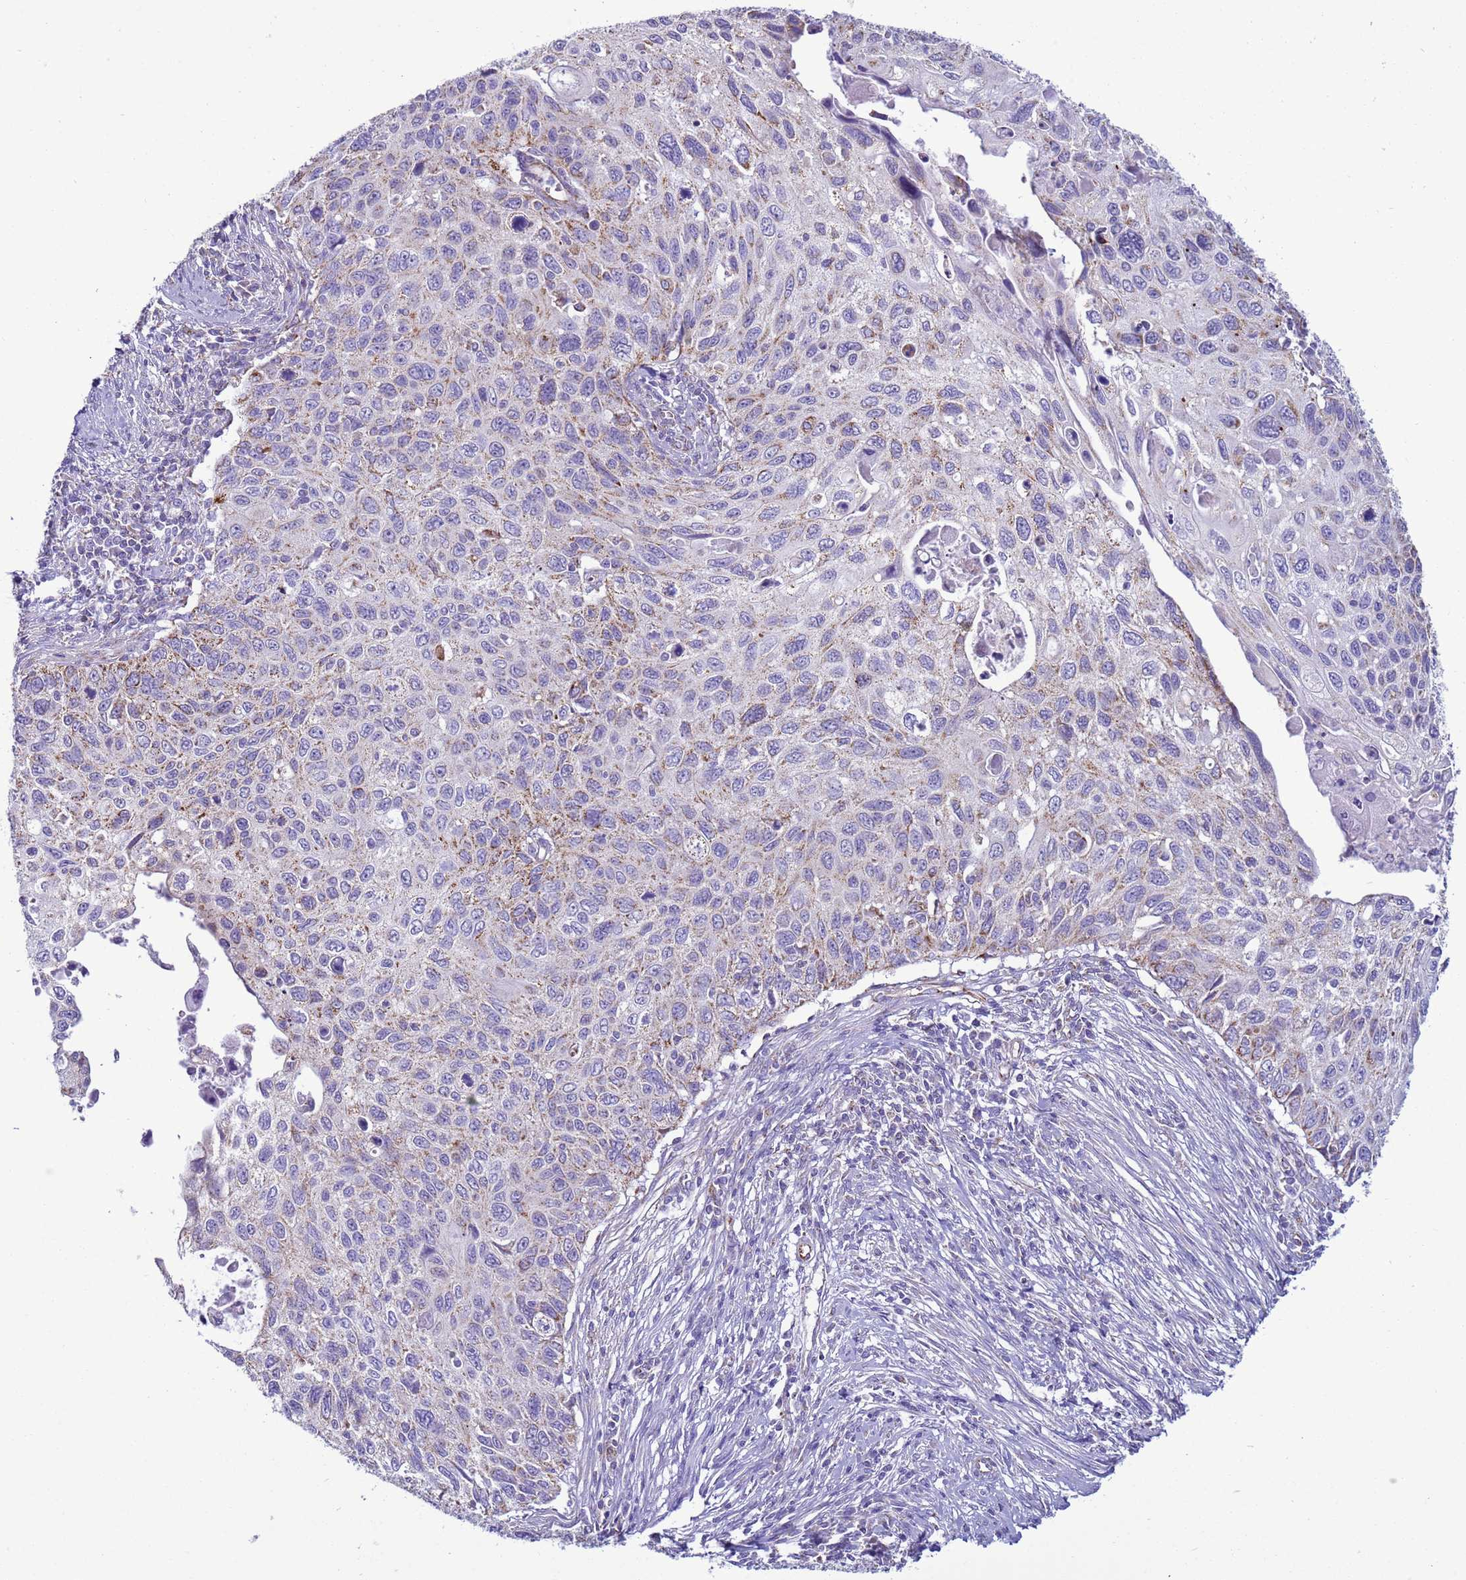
{"staining": {"intensity": "moderate", "quantity": "25%-75%", "location": "cytoplasmic/membranous"}, "tissue": "cervical cancer", "cell_type": "Tumor cells", "image_type": "cancer", "snomed": [{"axis": "morphology", "description": "Squamous cell carcinoma, NOS"}, {"axis": "topography", "description": "Cervix"}], "caption": "Brown immunohistochemical staining in human cervical squamous cell carcinoma displays moderate cytoplasmic/membranous expression in about 25%-75% of tumor cells.", "gene": "NCALD", "patient": {"sex": "female", "age": 70}}